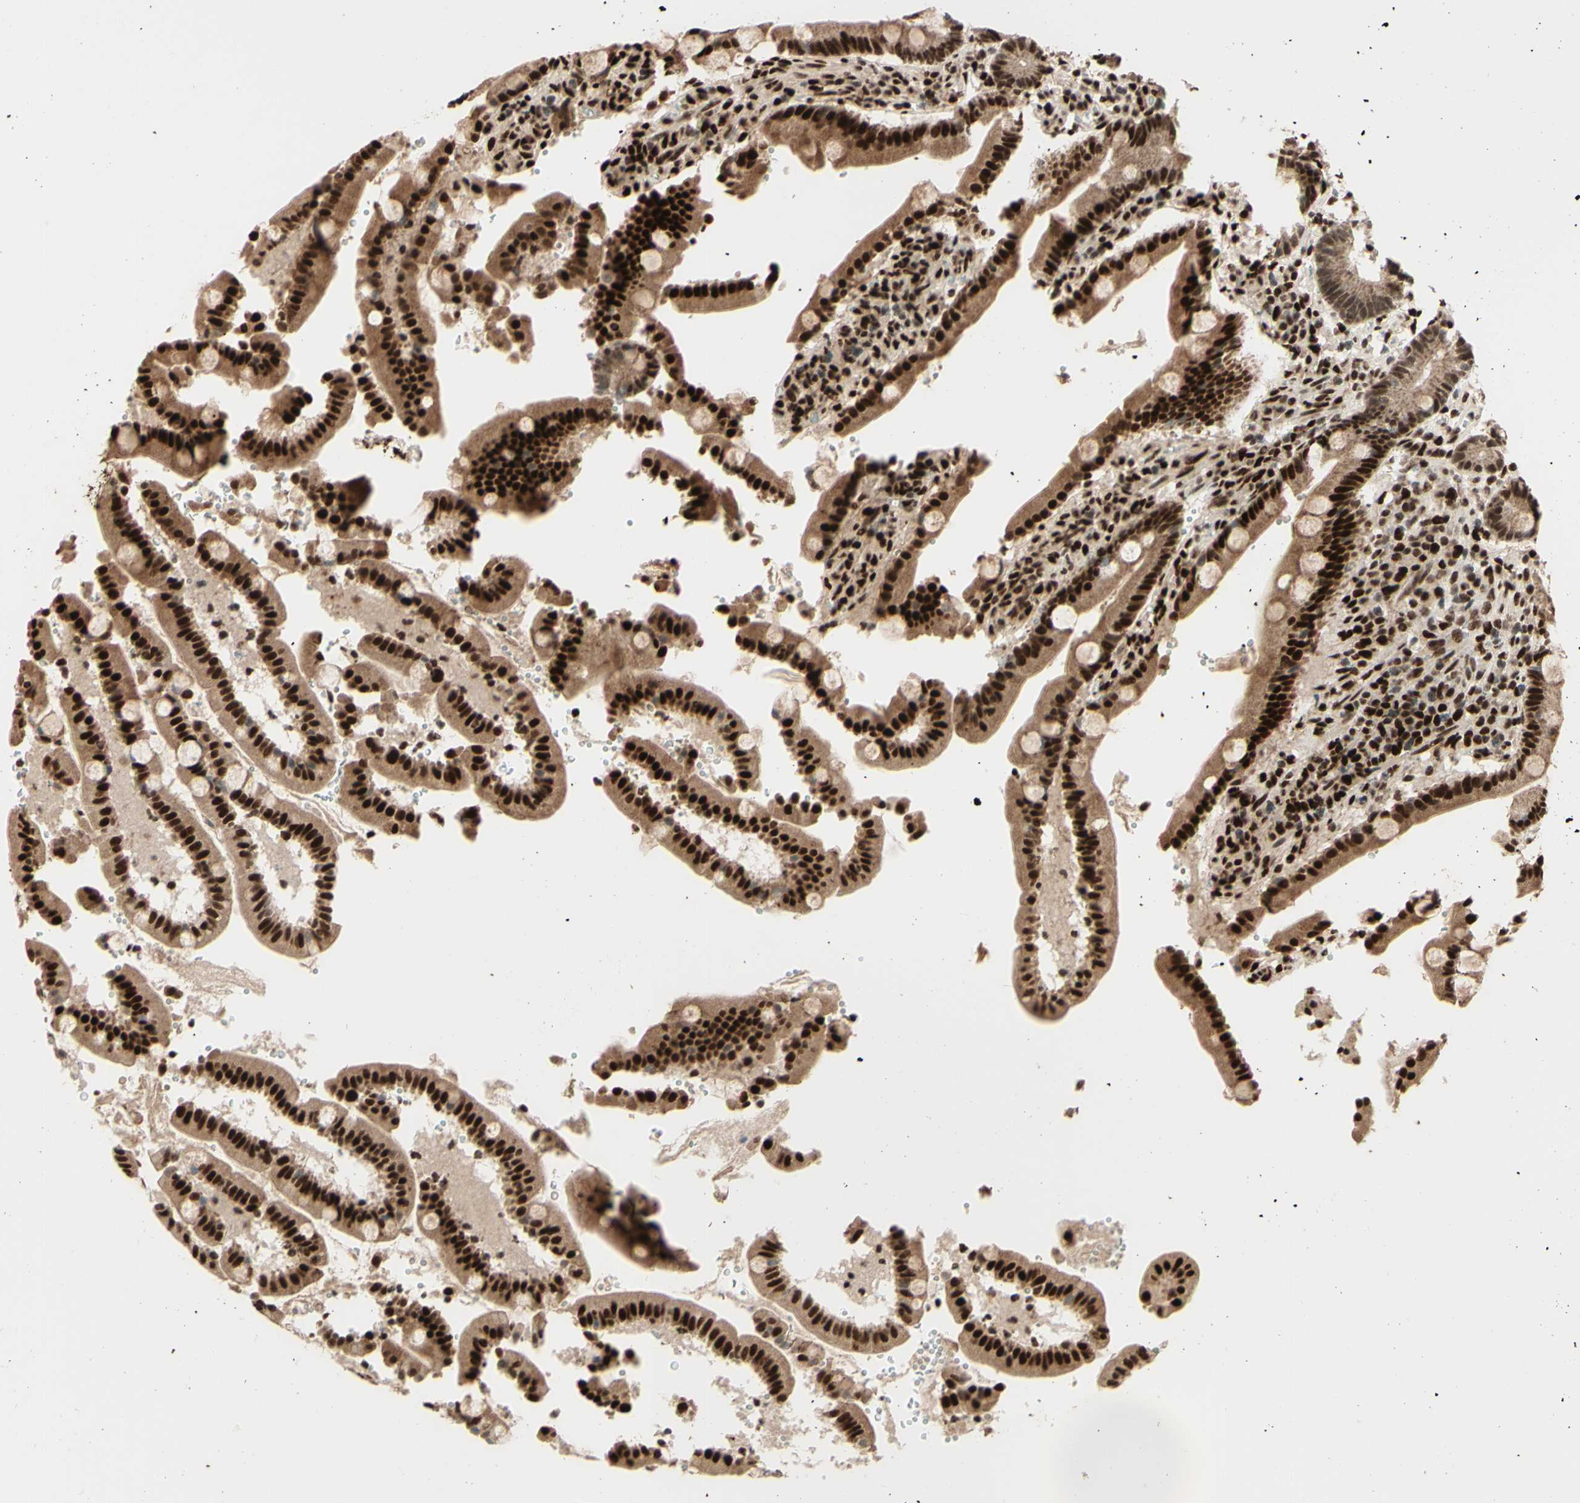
{"staining": {"intensity": "strong", "quantity": ">75%", "location": "cytoplasmic/membranous,nuclear"}, "tissue": "duodenum", "cell_type": "Glandular cells", "image_type": "normal", "snomed": [{"axis": "morphology", "description": "Normal tissue, NOS"}, {"axis": "topography", "description": "Small intestine, NOS"}], "caption": "Normal duodenum displays strong cytoplasmic/membranous,nuclear staining in approximately >75% of glandular cells, visualized by immunohistochemistry. (Stains: DAB in brown, nuclei in blue, Microscopy: brightfield microscopy at high magnification).", "gene": "NR3C1", "patient": {"sex": "female", "age": 71}}